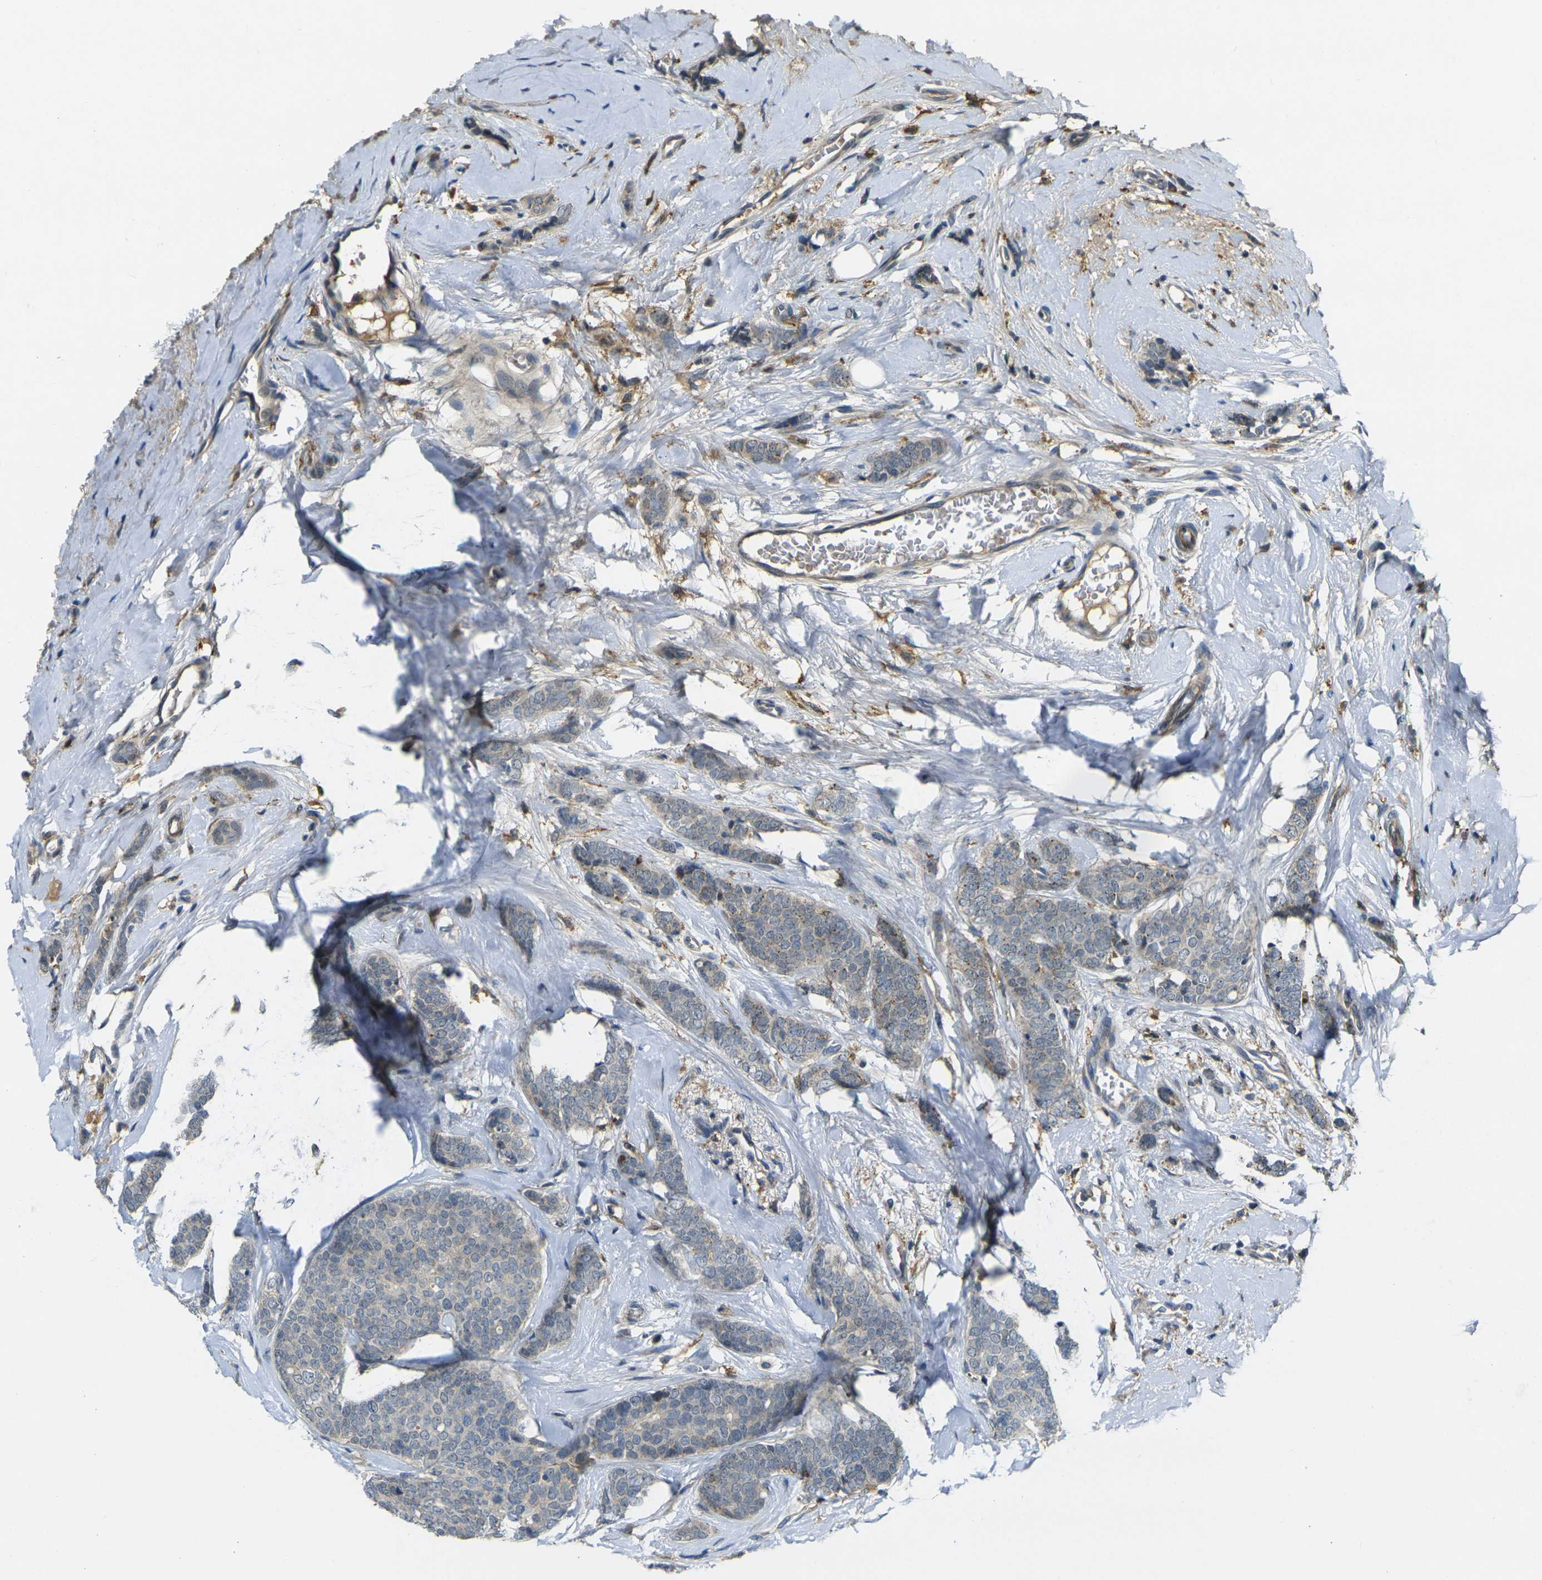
{"staining": {"intensity": "negative", "quantity": "none", "location": "none"}, "tissue": "breast cancer", "cell_type": "Tumor cells", "image_type": "cancer", "snomed": [{"axis": "morphology", "description": "Lobular carcinoma"}, {"axis": "topography", "description": "Skin"}, {"axis": "topography", "description": "Breast"}], "caption": "Immunohistochemical staining of breast cancer (lobular carcinoma) demonstrates no significant expression in tumor cells.", "gene": "PIGL", "patient": {"sex": "female", "age": 46}}